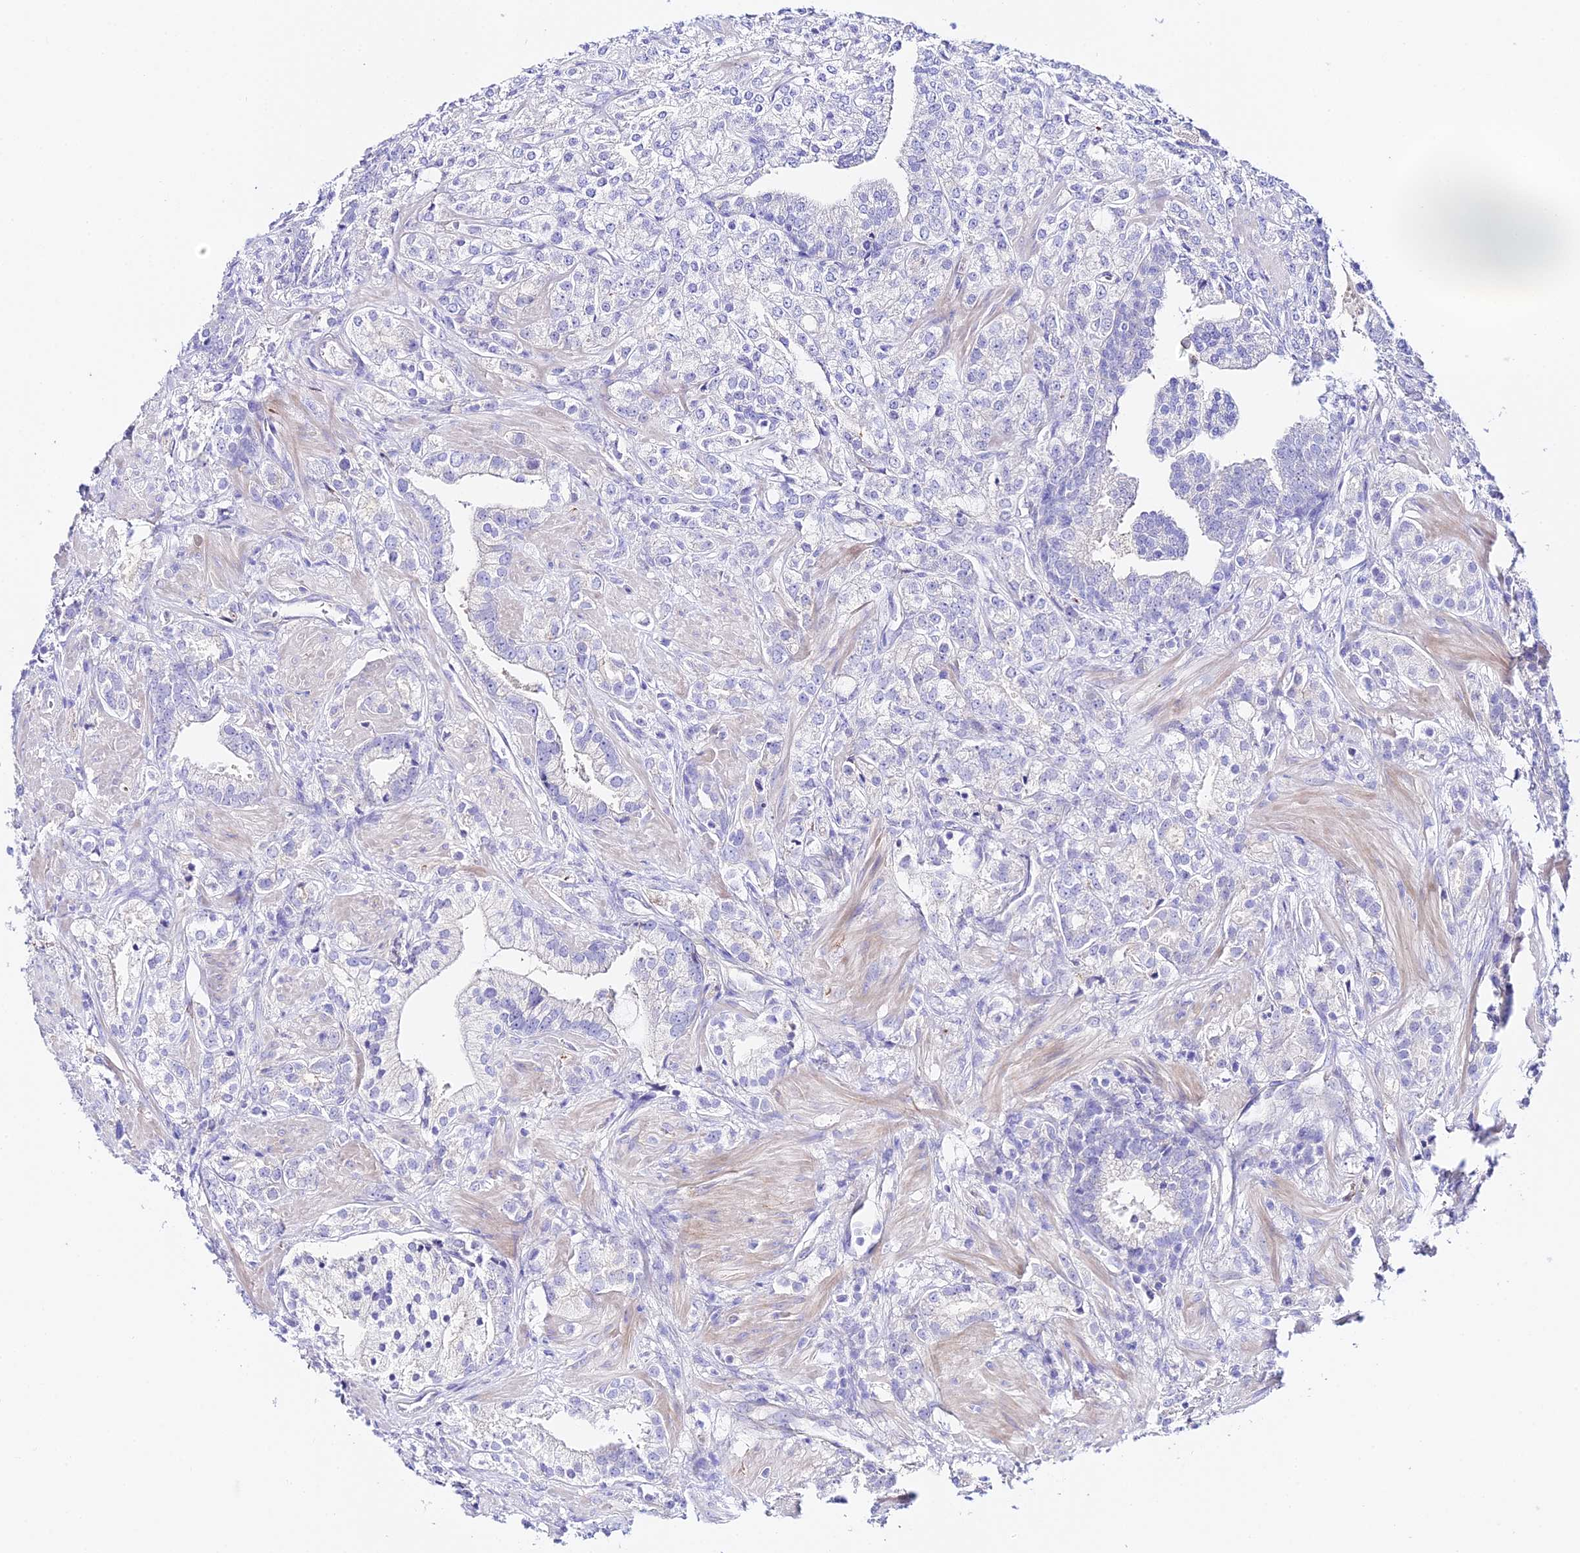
{"staining": {"intensity": "negative", "quantity": "none", "location": "none"}, "tissue": "prostate cancer", "cell_type": "Tumor cells", "image_type": "cancer", "snomed": [{"axis": "morphology", "description": "Adenocarcinoma, High grade"}, {"axis": "topography", "description": "Prostate"}], "caption": "Immunohistochemical staining of human prostate cancer (high-grade adenocarcinoma) reveals no significant expression in tumor cells. (DAB (3,3'-diaminobenzidine) immunohistochemistry with hematoxylin counter stain).", "gene": "TMEM117", "patient": {"sex": "male", "age": 50}}